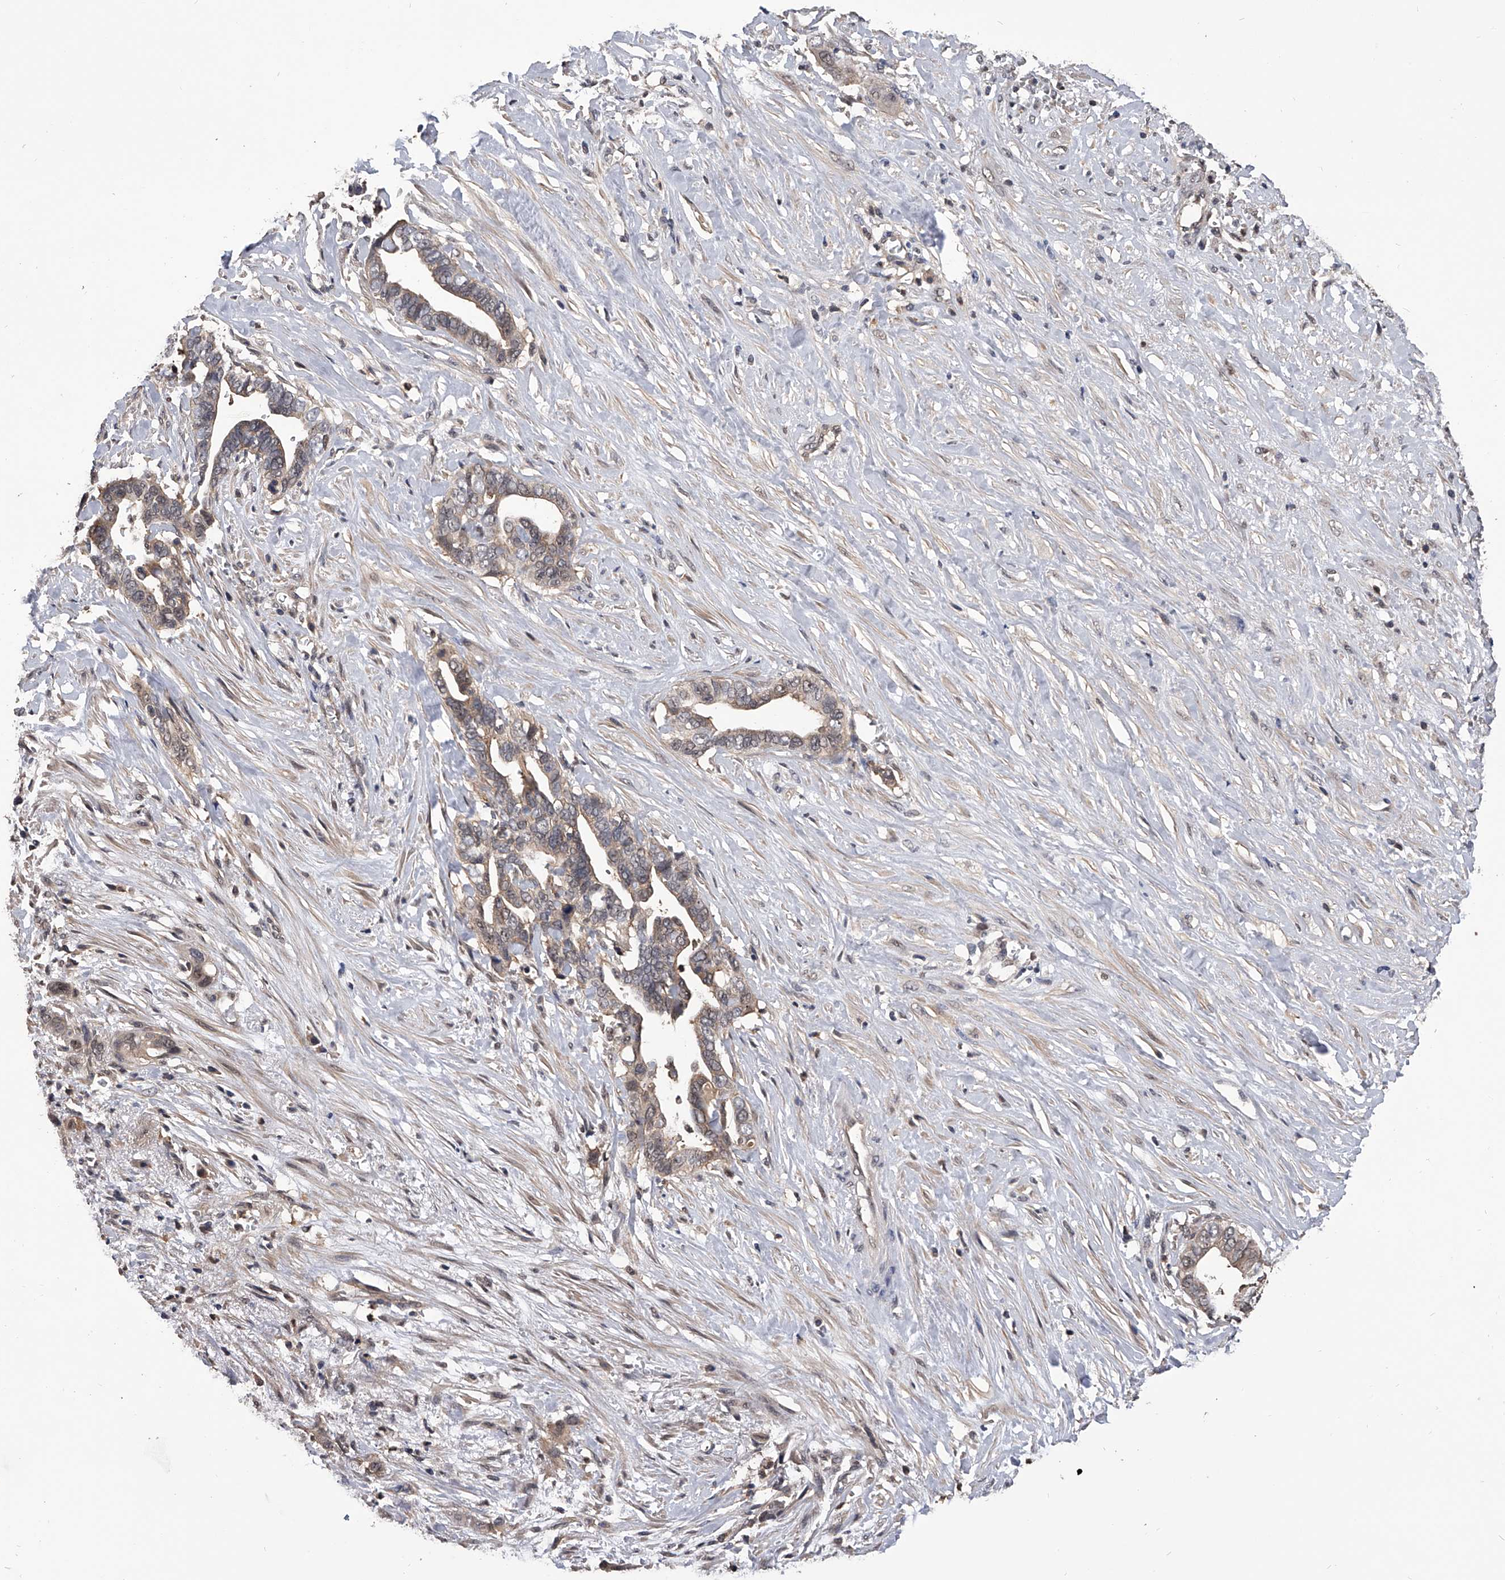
{"staining": {"intensity": "weak", "quantity": "25%-75%", "location": "cytoplasmic/membranous,nuclear"}, "tissue": "liver cancer", "cell_type": "Tumor cells", "image_type": "cancer", "snomed": [{"axis": "morphology", "description": "Cholangiocarcinoma"}, {"axis": "topography", "description": "Liver"}], "caption": "Tumor cells display low levels of weak cytoplasmic/membranous and nuclear expression in approximately 25%-75% of cells in human liver cancer (cholangiocarcinoma).", "gene": "EFCAB7", "patient": {"sex": "female", "age": 79}}